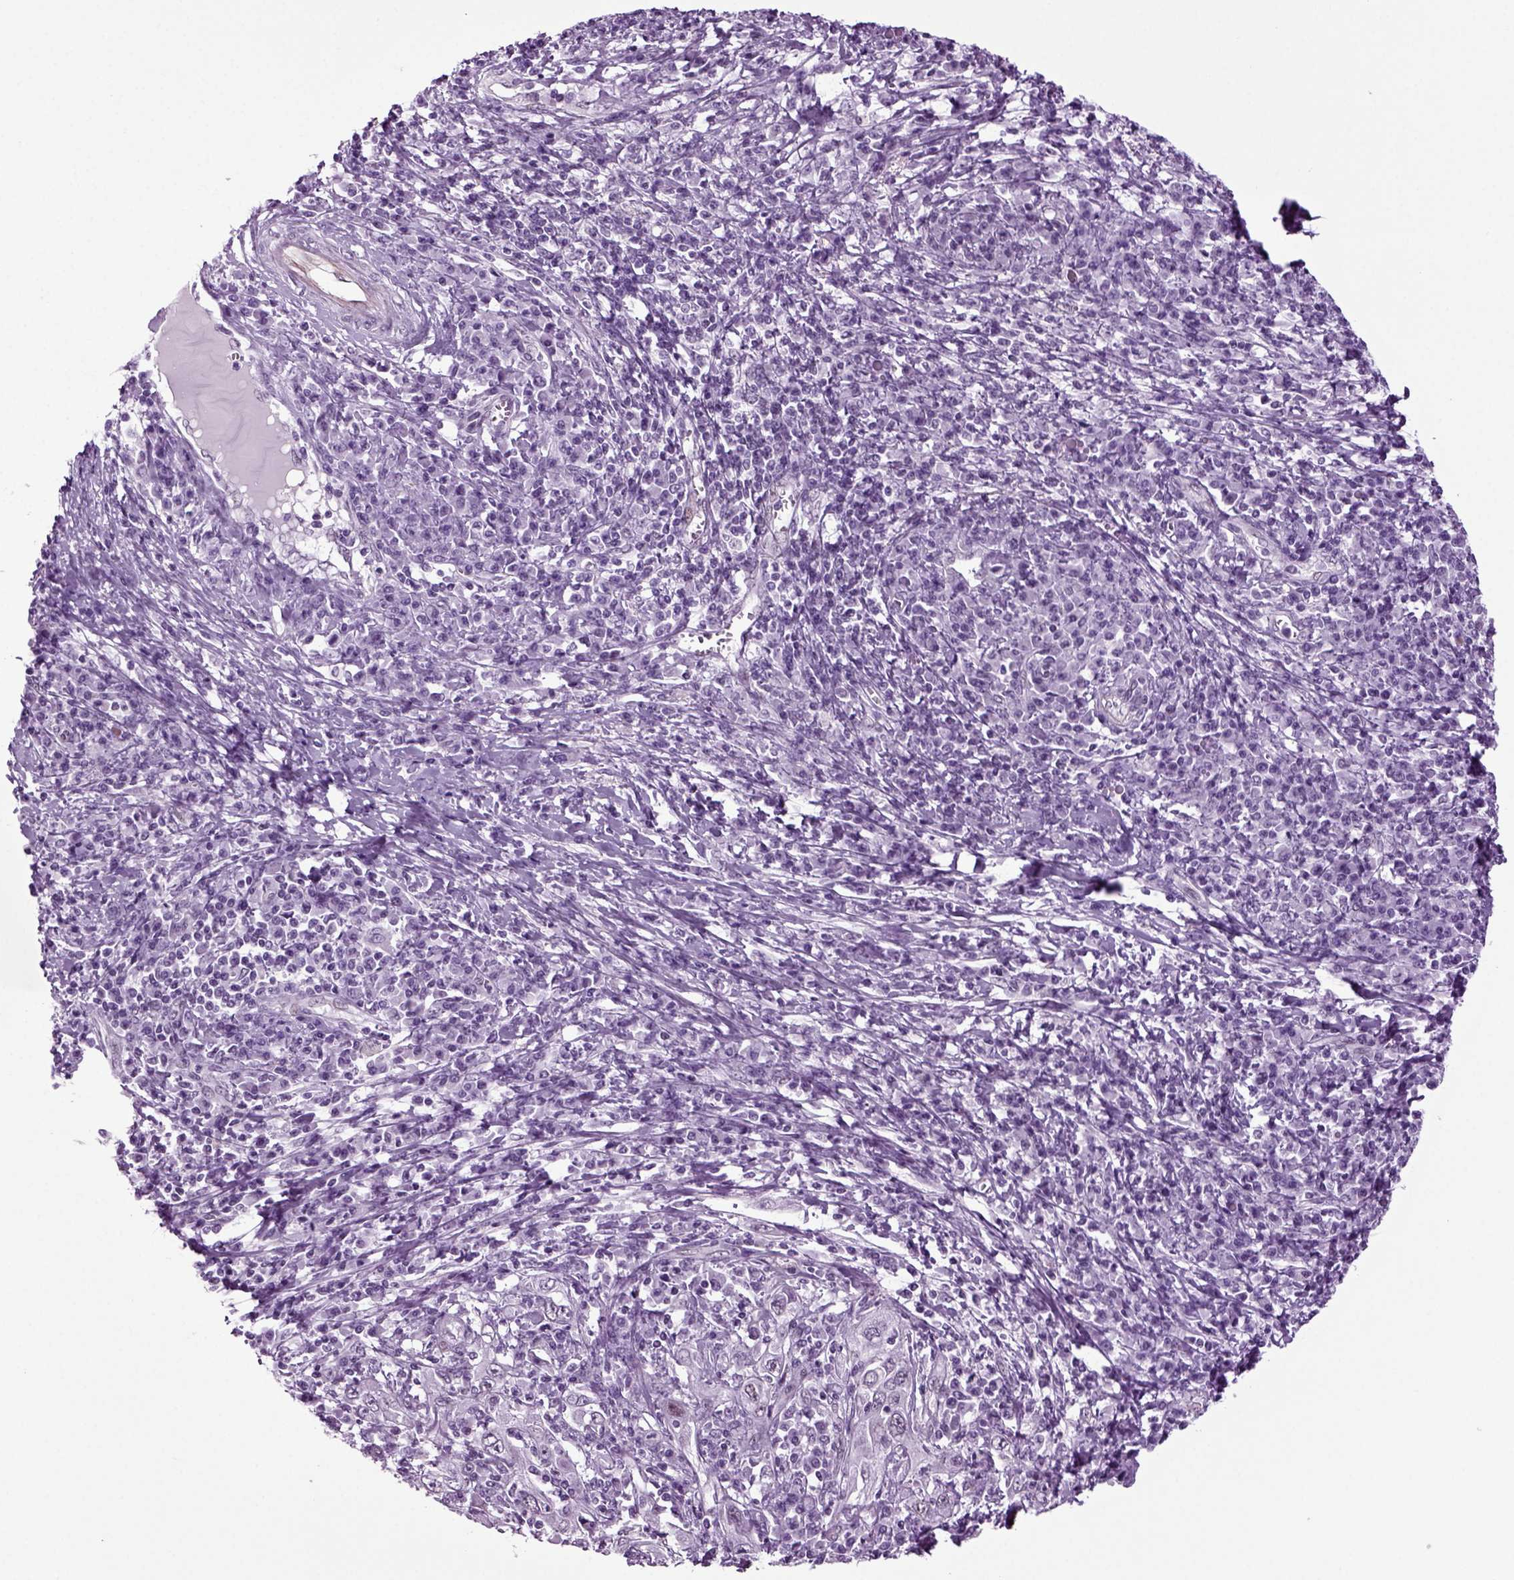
{"staining": {"intensity": "negative", "quantity": "none", "location": "none"}, "tissue": "cervical cancer", "cell_type": "Tumor cells", "image_type": "cancer", "snomed": [{"axis": "morphology", "description": "Squamous cell carcinoma, NOS"}, {"axis": "topography", "description": "Cervix"}], "caption": "Immunohistochemistry (IHC) micrograph of squamous cell carcinoma (cervical) stained for a protein (brown), which reveals no expression in tumor cells.", "gene": "RFX3", "patient": {"sex": "female", "age": 46}}